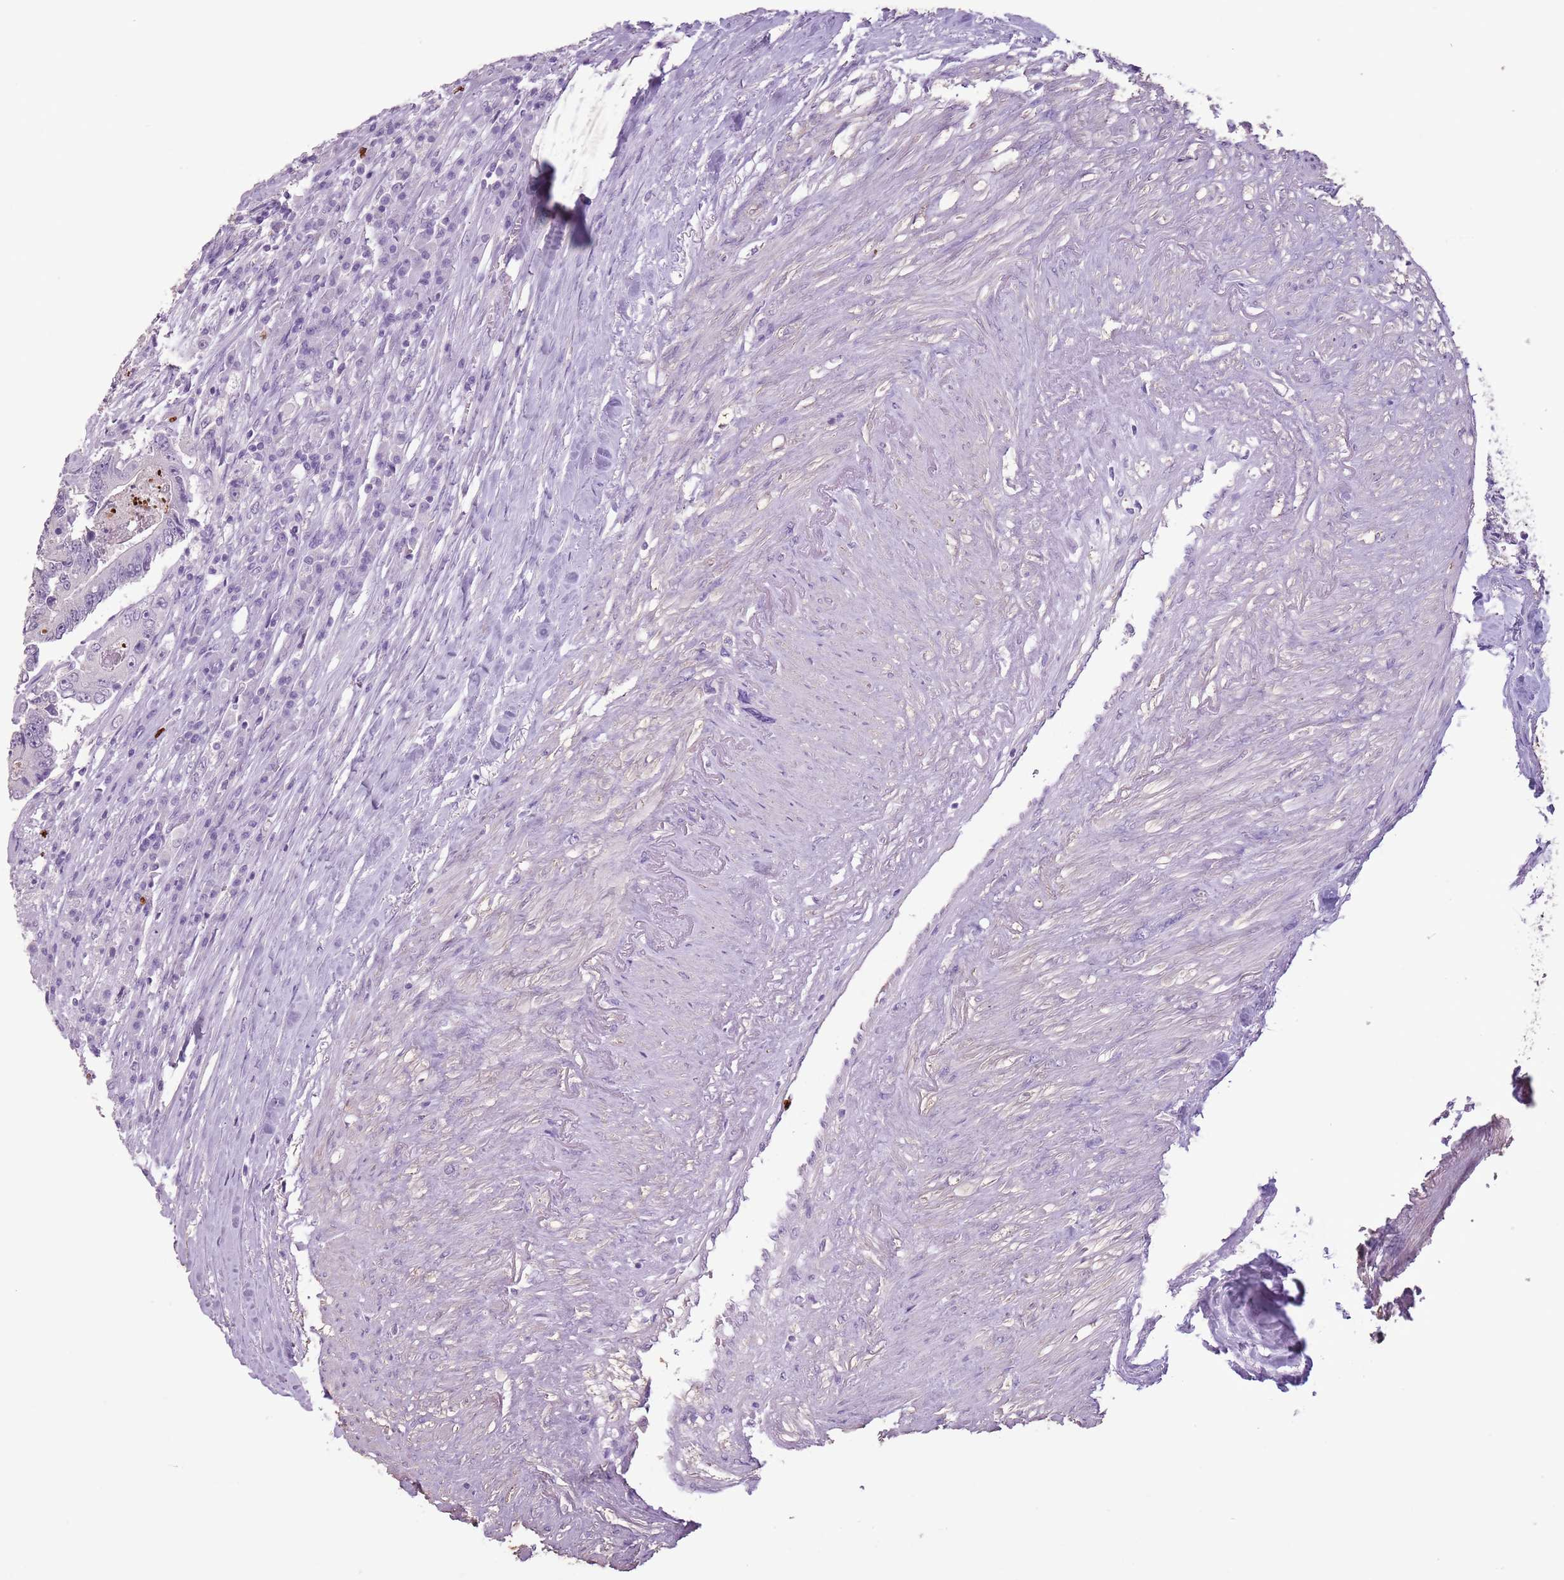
{"staining": {"intensity": "negative", "quantity": "none", "location": "none"}, "tissue": "colorectal cancer", "cell_type": "Tumor cells", "image_type": "cancer", "snomed": [{"axis": "morphology", "description": "Adenocarcinoma, NOS"}, {"axis": "topography", "description": "Colon"}], "caption": "Immunohistochemistry photomicrograph of neoplastic tissue: colorectal cancer (adenocarcinoma) stained with DAB demonstrates no significant protein expression in tumor cells. (DAB immunohistochemistry (IHC) visualized using brightfield microscopy, high magnification).", "gene": "CELF6", "patient": {"sex": "male", "age": 83}}